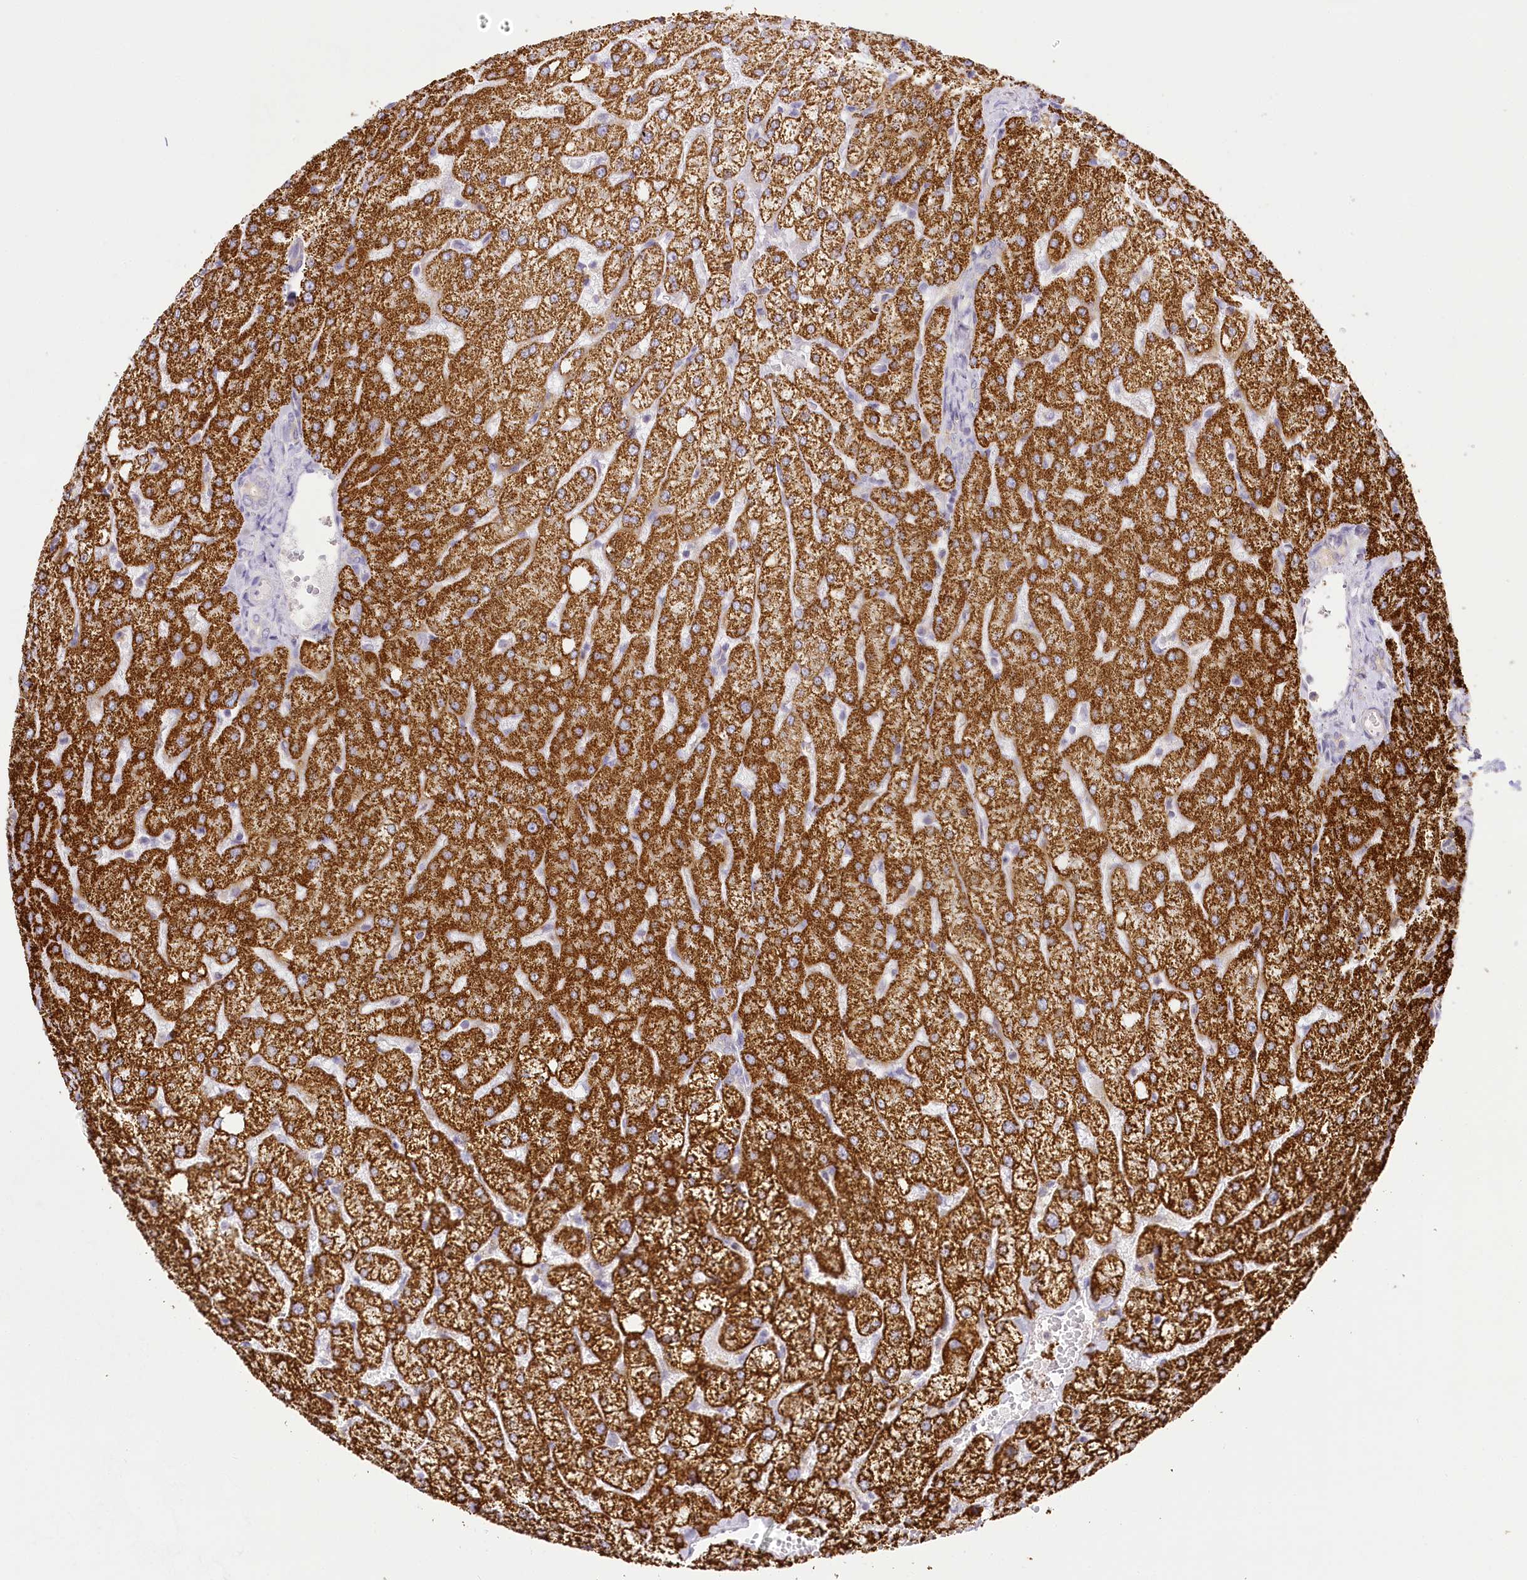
{"staining": {"intensity": "negative", "quantity": "none", "location": "none"}, "tissue": "liver", "cell_type": "Cholangiocytes", "image_type": "normal", "snomed": [{"axis": "morphology", "description": "Normal tissue, NOS"}, {"axis": "topography", "description": "Liver"}], "caption": "The micrograph demonstrates no staining of cholangiocytes in normal liver.", "gene": "CCDC30", "patient": {"sex": "female", "age": 54}}